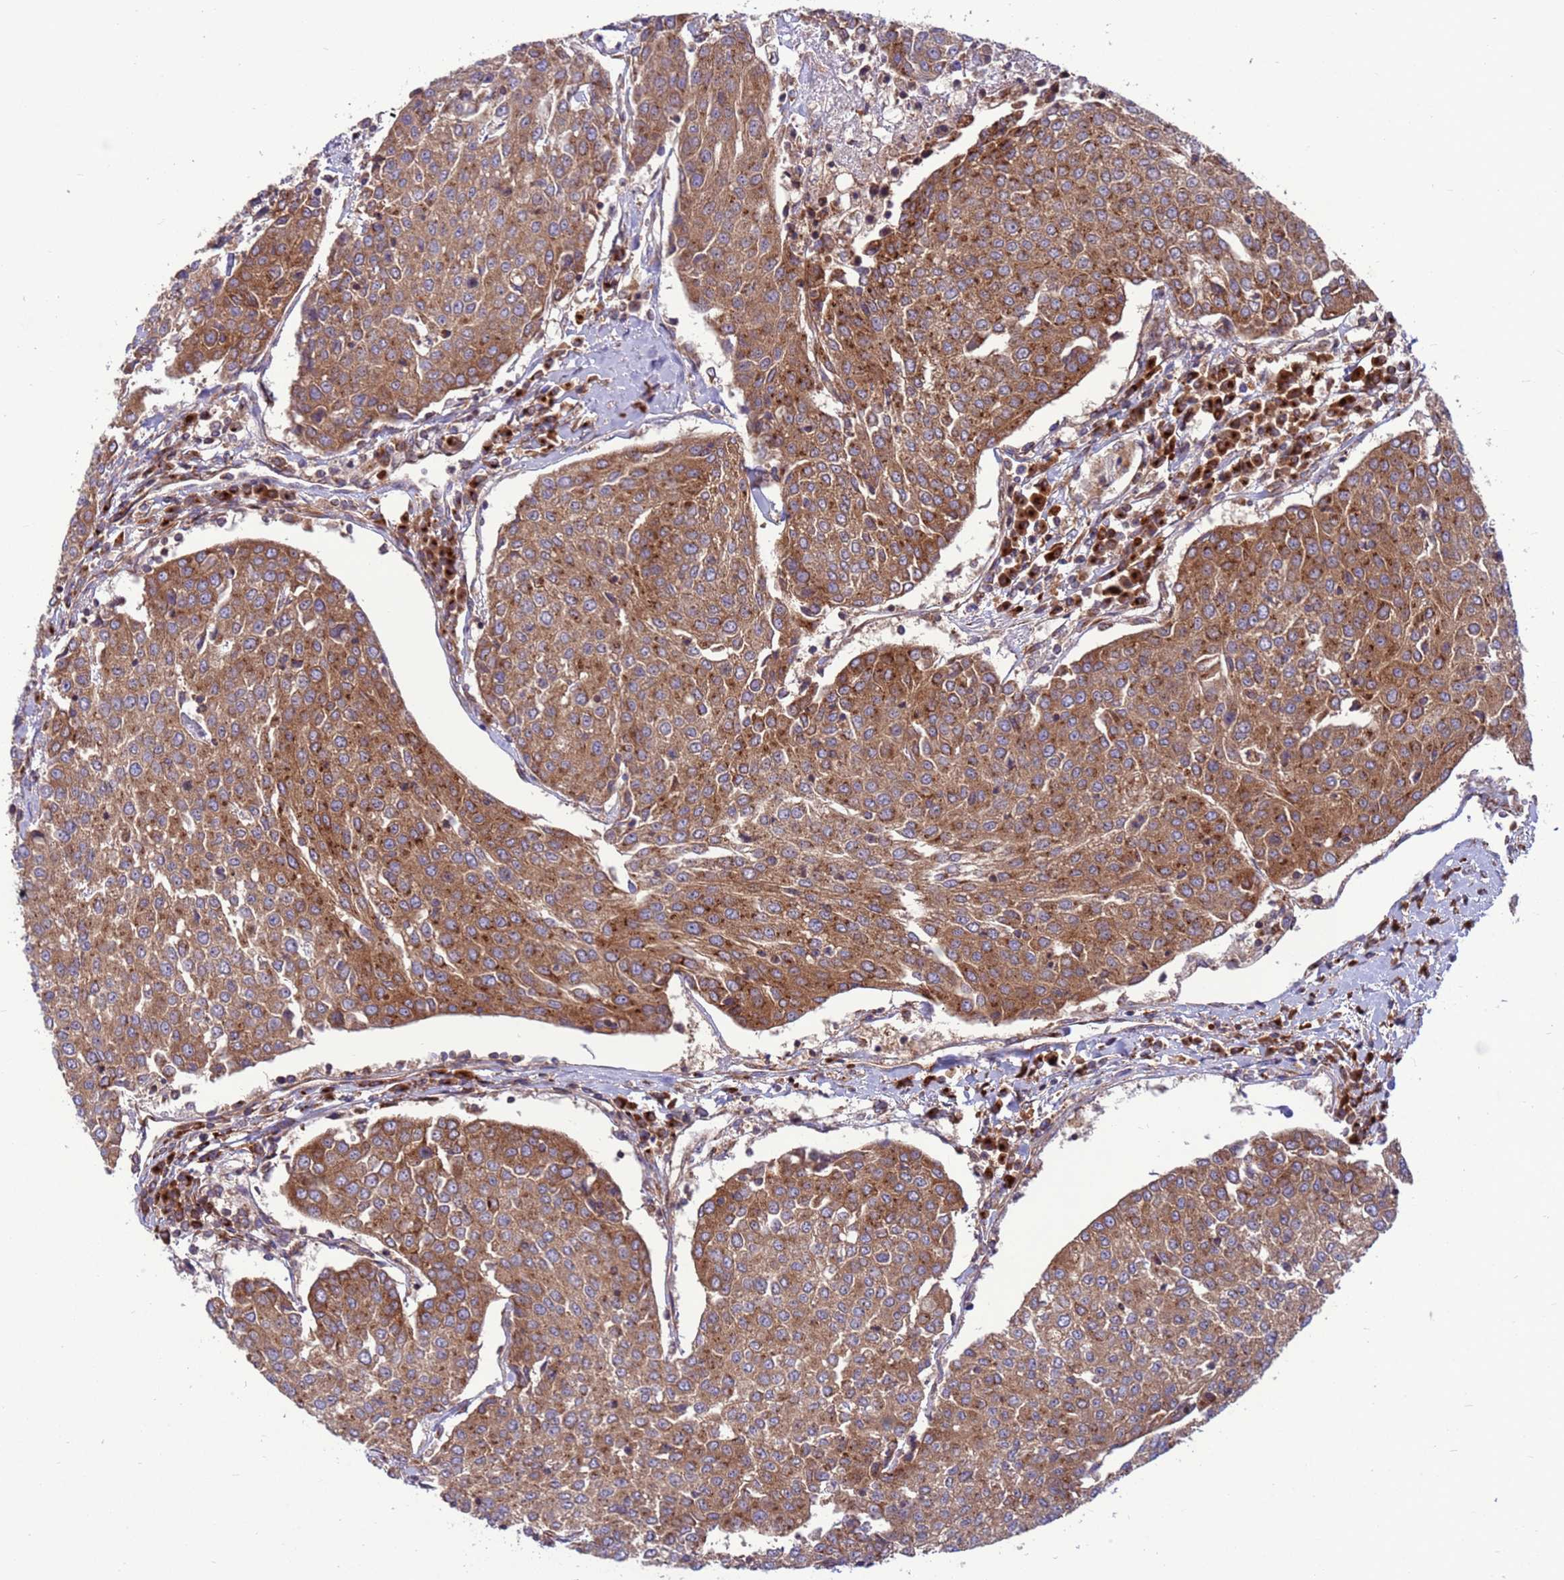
{"staining": {"intensity": "moderate", "quantity": ">75%", "location": "cytoplasmic/membranous"}, "tissue": "urothelial cancer", "cell_type": "Tumor cells", "image_type": "cancer", "snomed": [{"axis": "morphology", "description": "Urothelial carcinoma, High grade"}, {"axis": "topography", "description": "Urinary bladder"}], "caption": "DAB immunohistochemical staining of human high-grade urothelial carcinoma displays moderate cytoplasmic/membranous protein positivity in about >75% of tumor cells. The staining is performed using DAB (3,3'-diaminobenzidine) brown chromogen to label protein expression. The nuclei are counter-stained blue using hematoxylin.", "gene": "ZC3HAV1", "patient": {"sex": "female", "age": 85}}